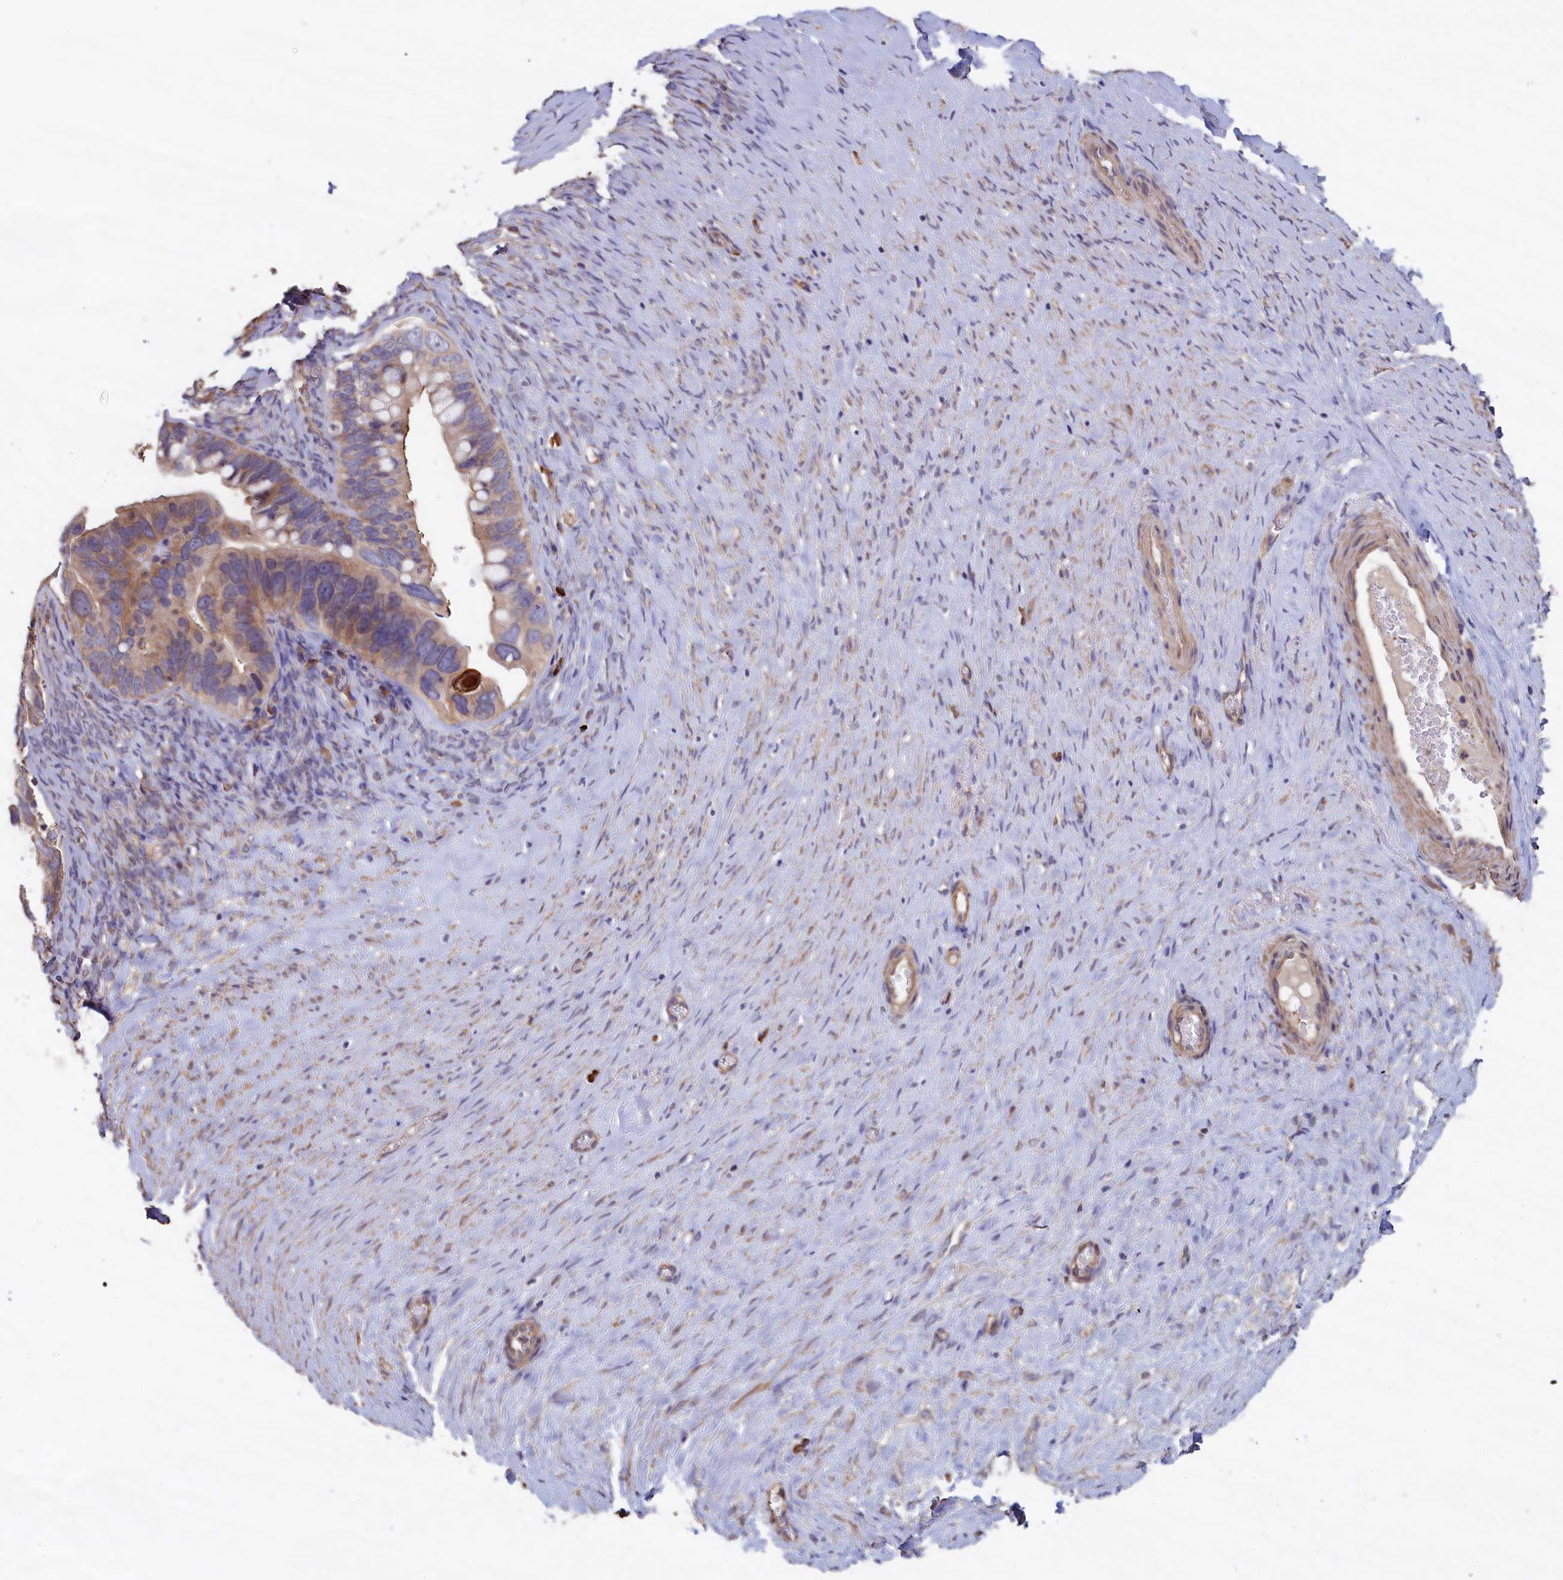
{"staining": {"intensity": "moderate", "quantity": "25%-75%", "location": "cytoplasmic/membranous"}, "tissue": "ovarian cancer", "cell_type": "Tumor cells", "image_type": "cancer", "snomed": [{"axis": "morphology", "description": "Cystadenocarcinoma, serous, NOS"}, {"axis": "topography", "description": "Ovary"}], "caption": "Human ovarian cancer stained for a protein (brown) exhibits moderate cytoplasmic/membranous positive staining in about 25%-75% of tumor cells.", "gene": "ANKRD2", "patient": {"sex": "female", "age": 56}}